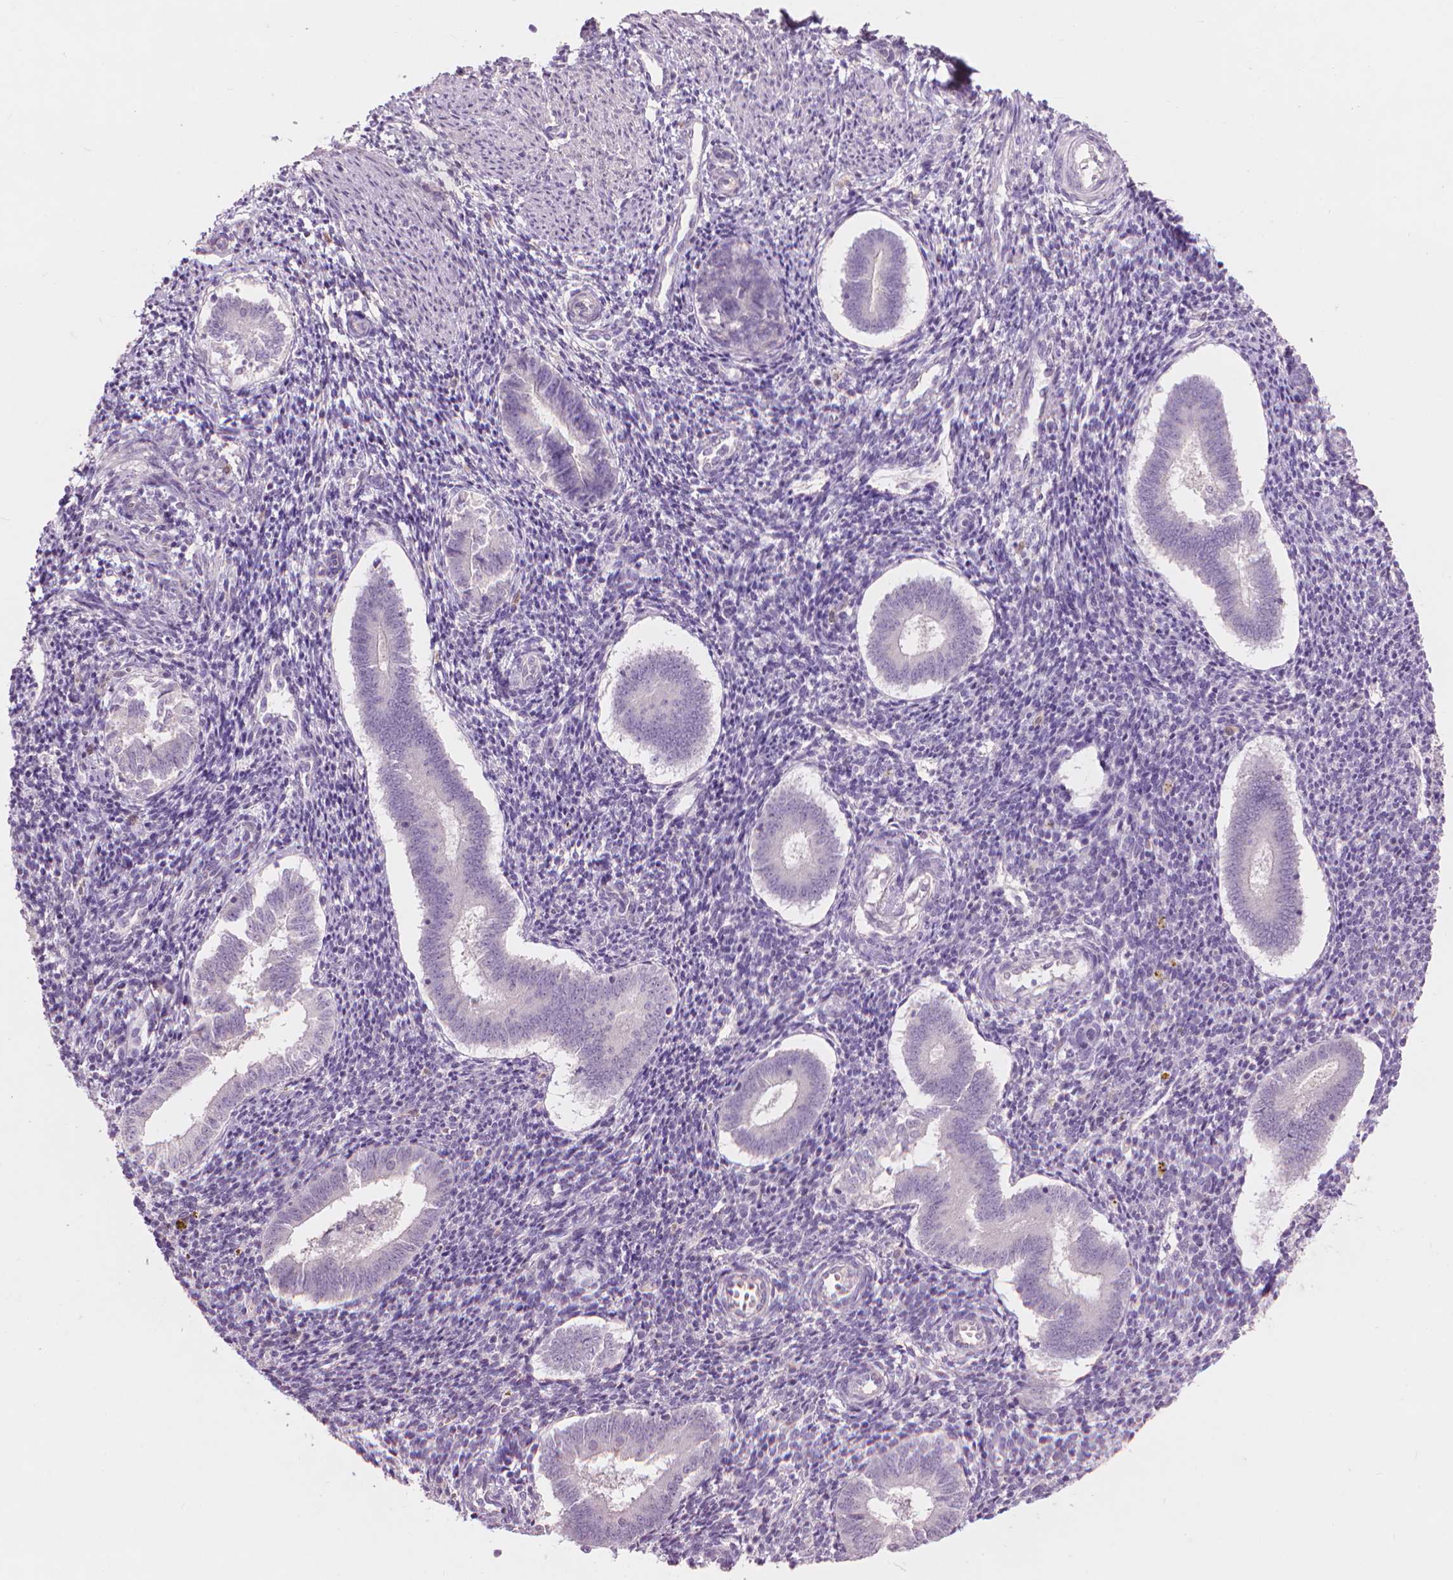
{"staining": {"intensity": "negative", "quantity": "none", "location": "none"}, "tissue": "endometrium", "cell_type": "Cells in endometrial stroma", "image_type": "normal", "snomed": [{"axis": "morphology", "description": "Normal tissue, NOS"}, {"axis": "topography", "description": "Endometrium"}], "caption": "Endometrium was stained to show a protein in brown. There is no significant expression in cells in endometrial stroma. The staining is performed using DAB (3,3'-diaminobenzidine) brown chromogen with nuclei counter-stained in using hematoxylin.", "gene": "ENO2", "patient": {"sex": "female", "age": 25}}